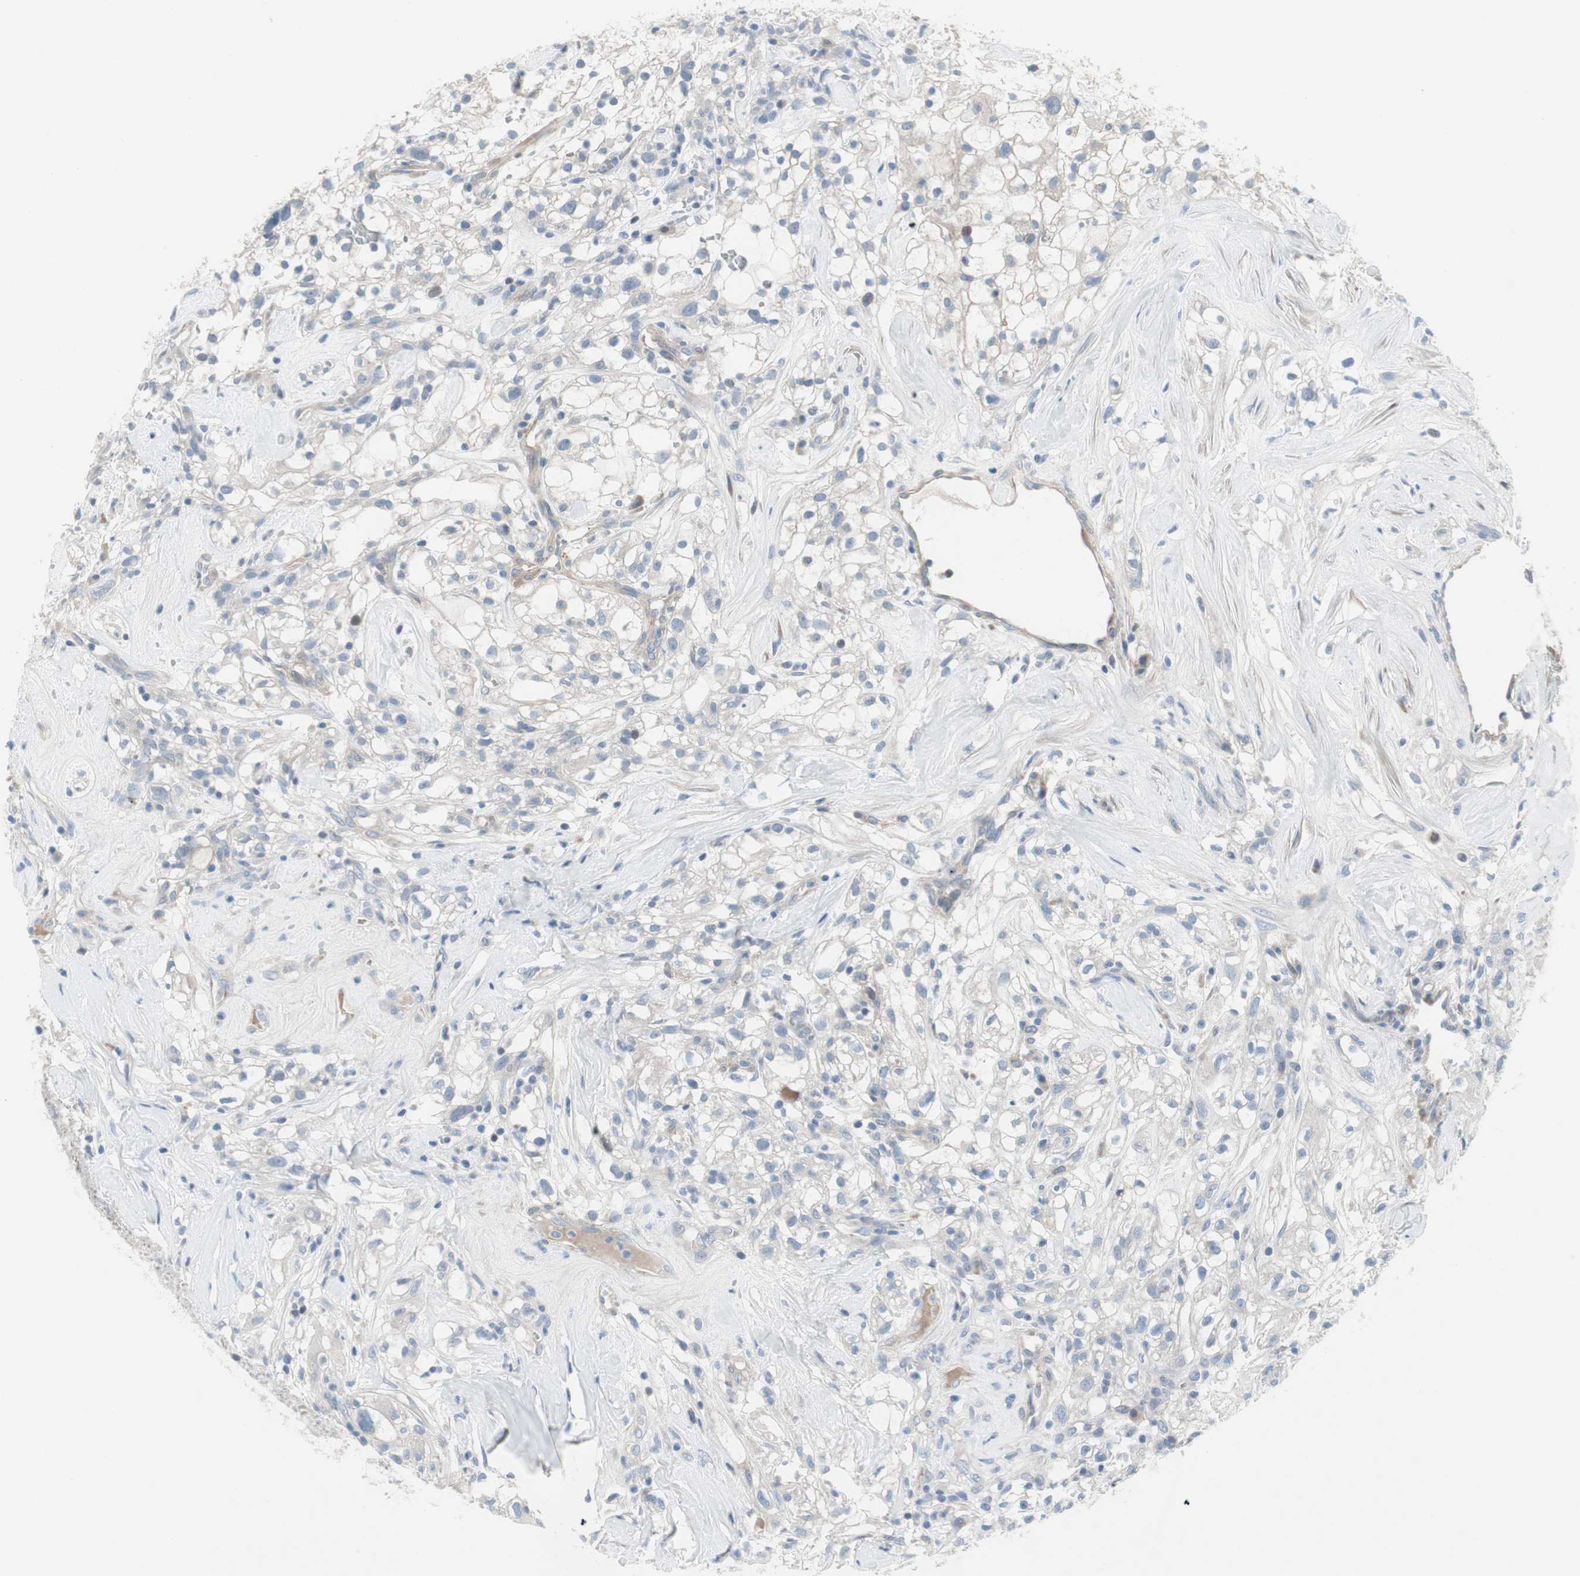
{"staining": {"intensity": "negative", "quantity": "none", "location": "none"}, "tissue": "renal cancer", "cell_type": "Tumor cells", "image_type": "cancer", "snomed": [{"axis": "morphology", "description": "Adenocarcinoma, NOS"}, {"axis": "topography", "description": "Kidney"}], "caption": "This histopathology image is of renal cancer stained with immunohistochemistry (IHC) to label a protein in brown with the nuclei are counter-stained blue. There is no staining in tumor cells.", "gene": "PIGR", "patient": {"sex": "female", "age": 60}}